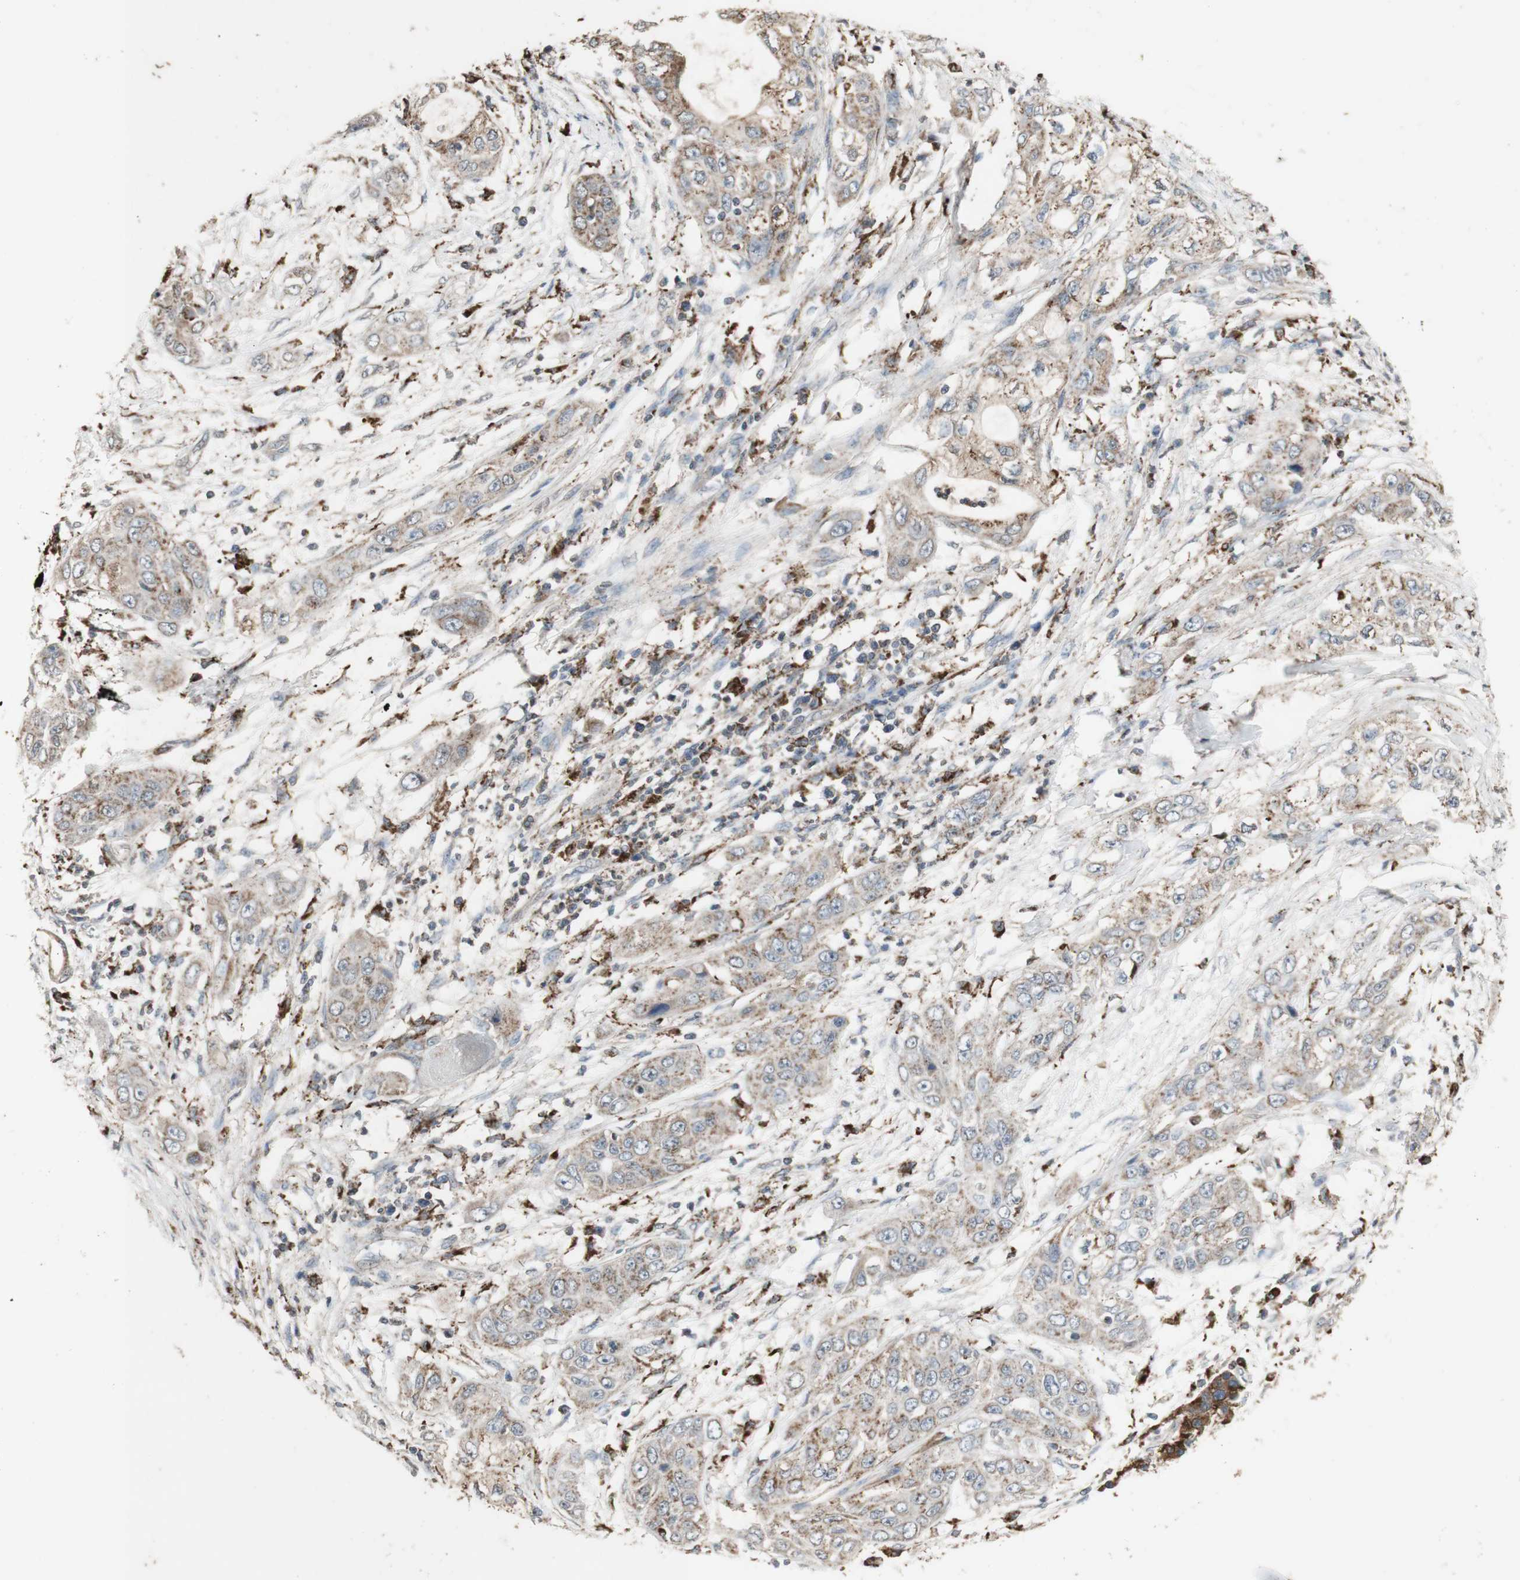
{"staining": {"intensity": "moderate", "quantity": "<25%", "location": "cytoplasmic/membranous"}, "tissue": "pancreatic cancer", "cell_type": "Tumor cells", "image_type": "cancer", "snomed": [{"axis": "morphology", "description": "Adenocarcinoma, NOS"}, {"axis": "topography", "description": "Pancreas"}], "caption": "Moderate cytoplasmic/membranous protein positivity is present in approximately <25% of tumor cells in pancreatic cancer.", "gene": "ATP6V1E1", "patient": {"sex": "female", "age": 70}}